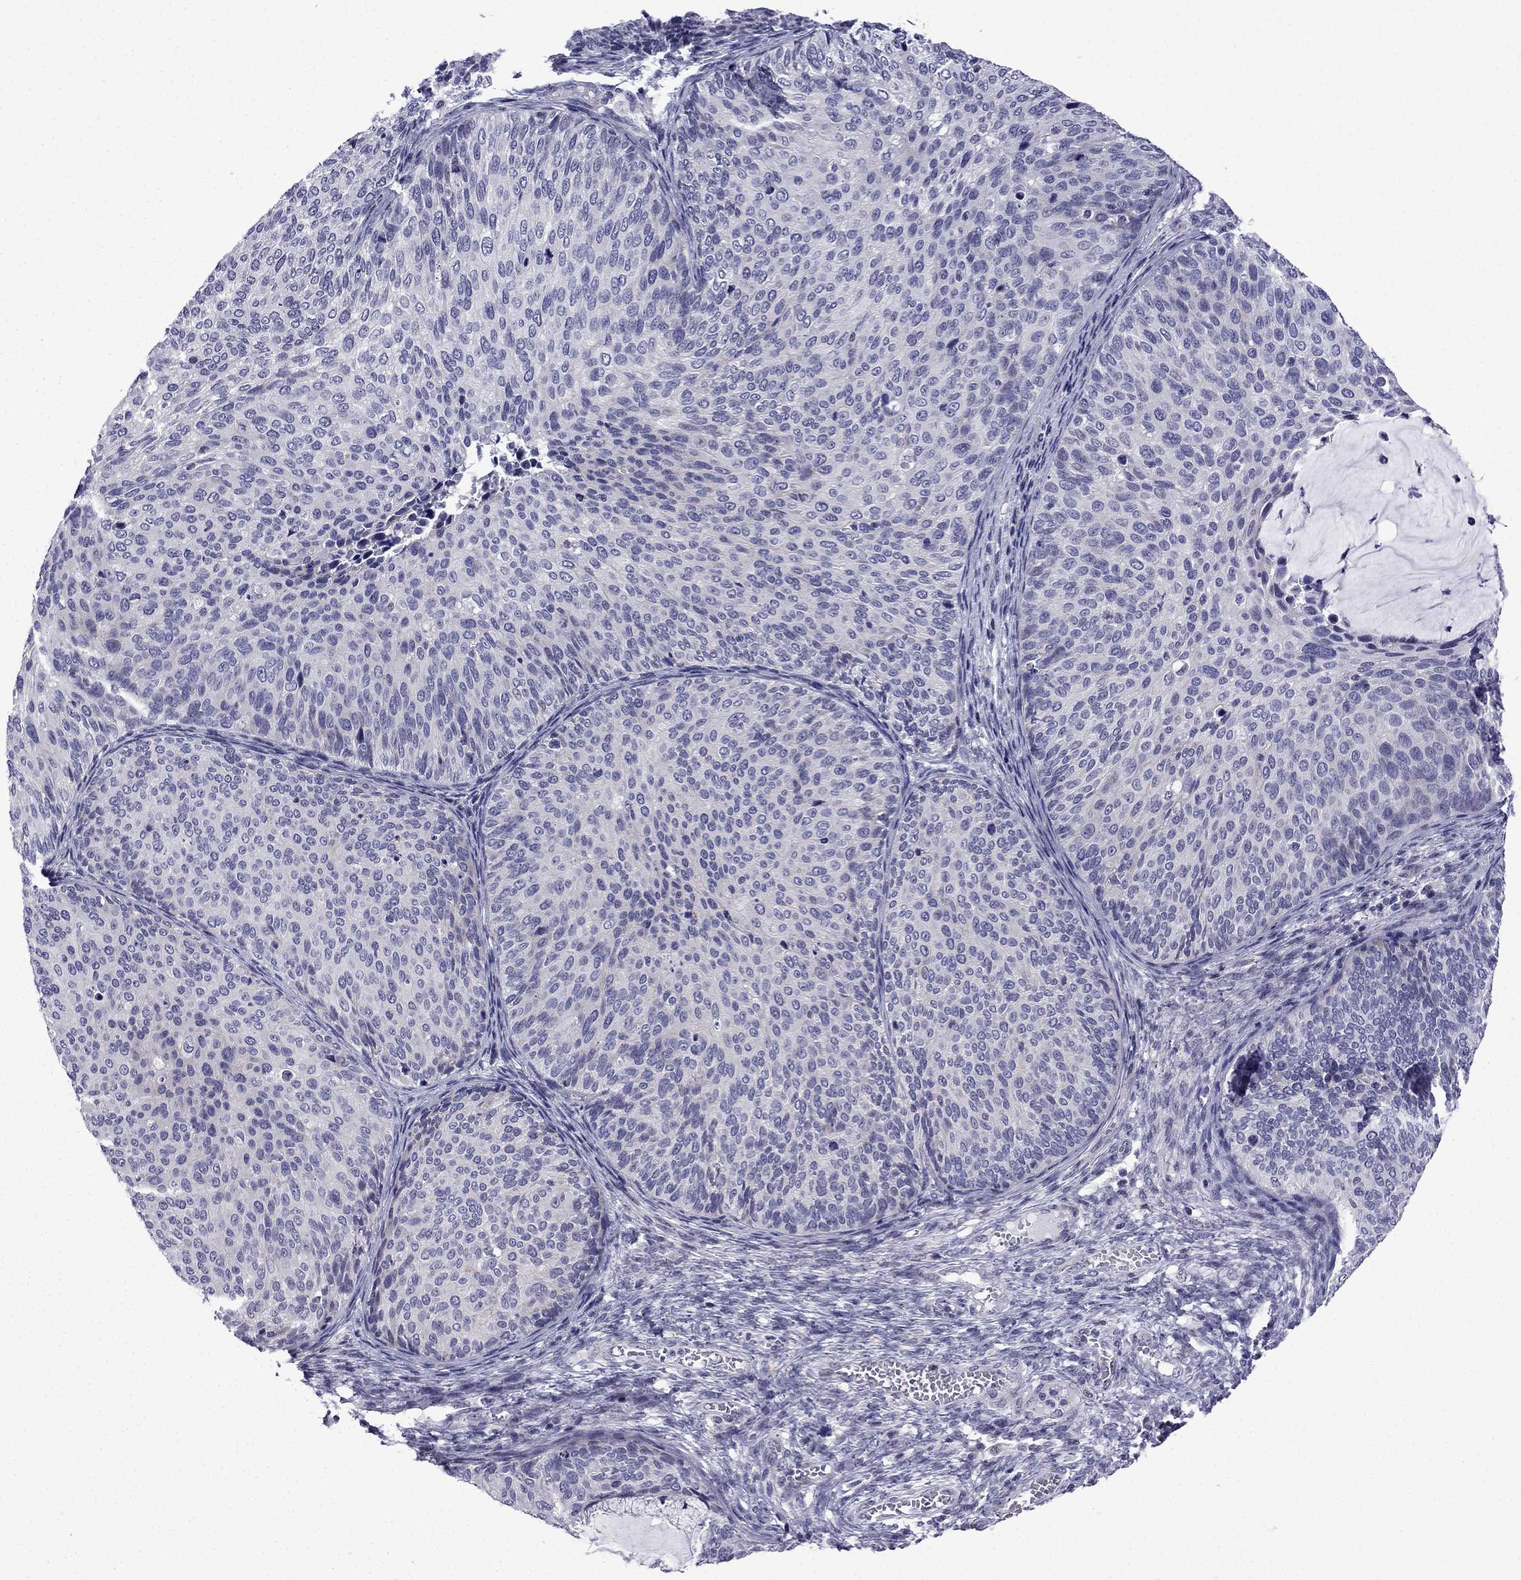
{"staining": {"intensity": "negative", "quantity": "none", "location": "none"}, "tissue": "cervical cancer", "cell_type": "Tumor cells", "image_type": "cancer", "snomed": [{"axis": "morphology", "description": "Squamous cell carcinoma, NOS"}, {"axis": "topography", "description": "Cervix"}], "caption": "The immunohistochemistry image has no significant positivity in tumor cells of squamous cell carcinoma (cervical) tissue.", "gene": "POM121L12", "patient": {"sex": "female", "age": 36}}